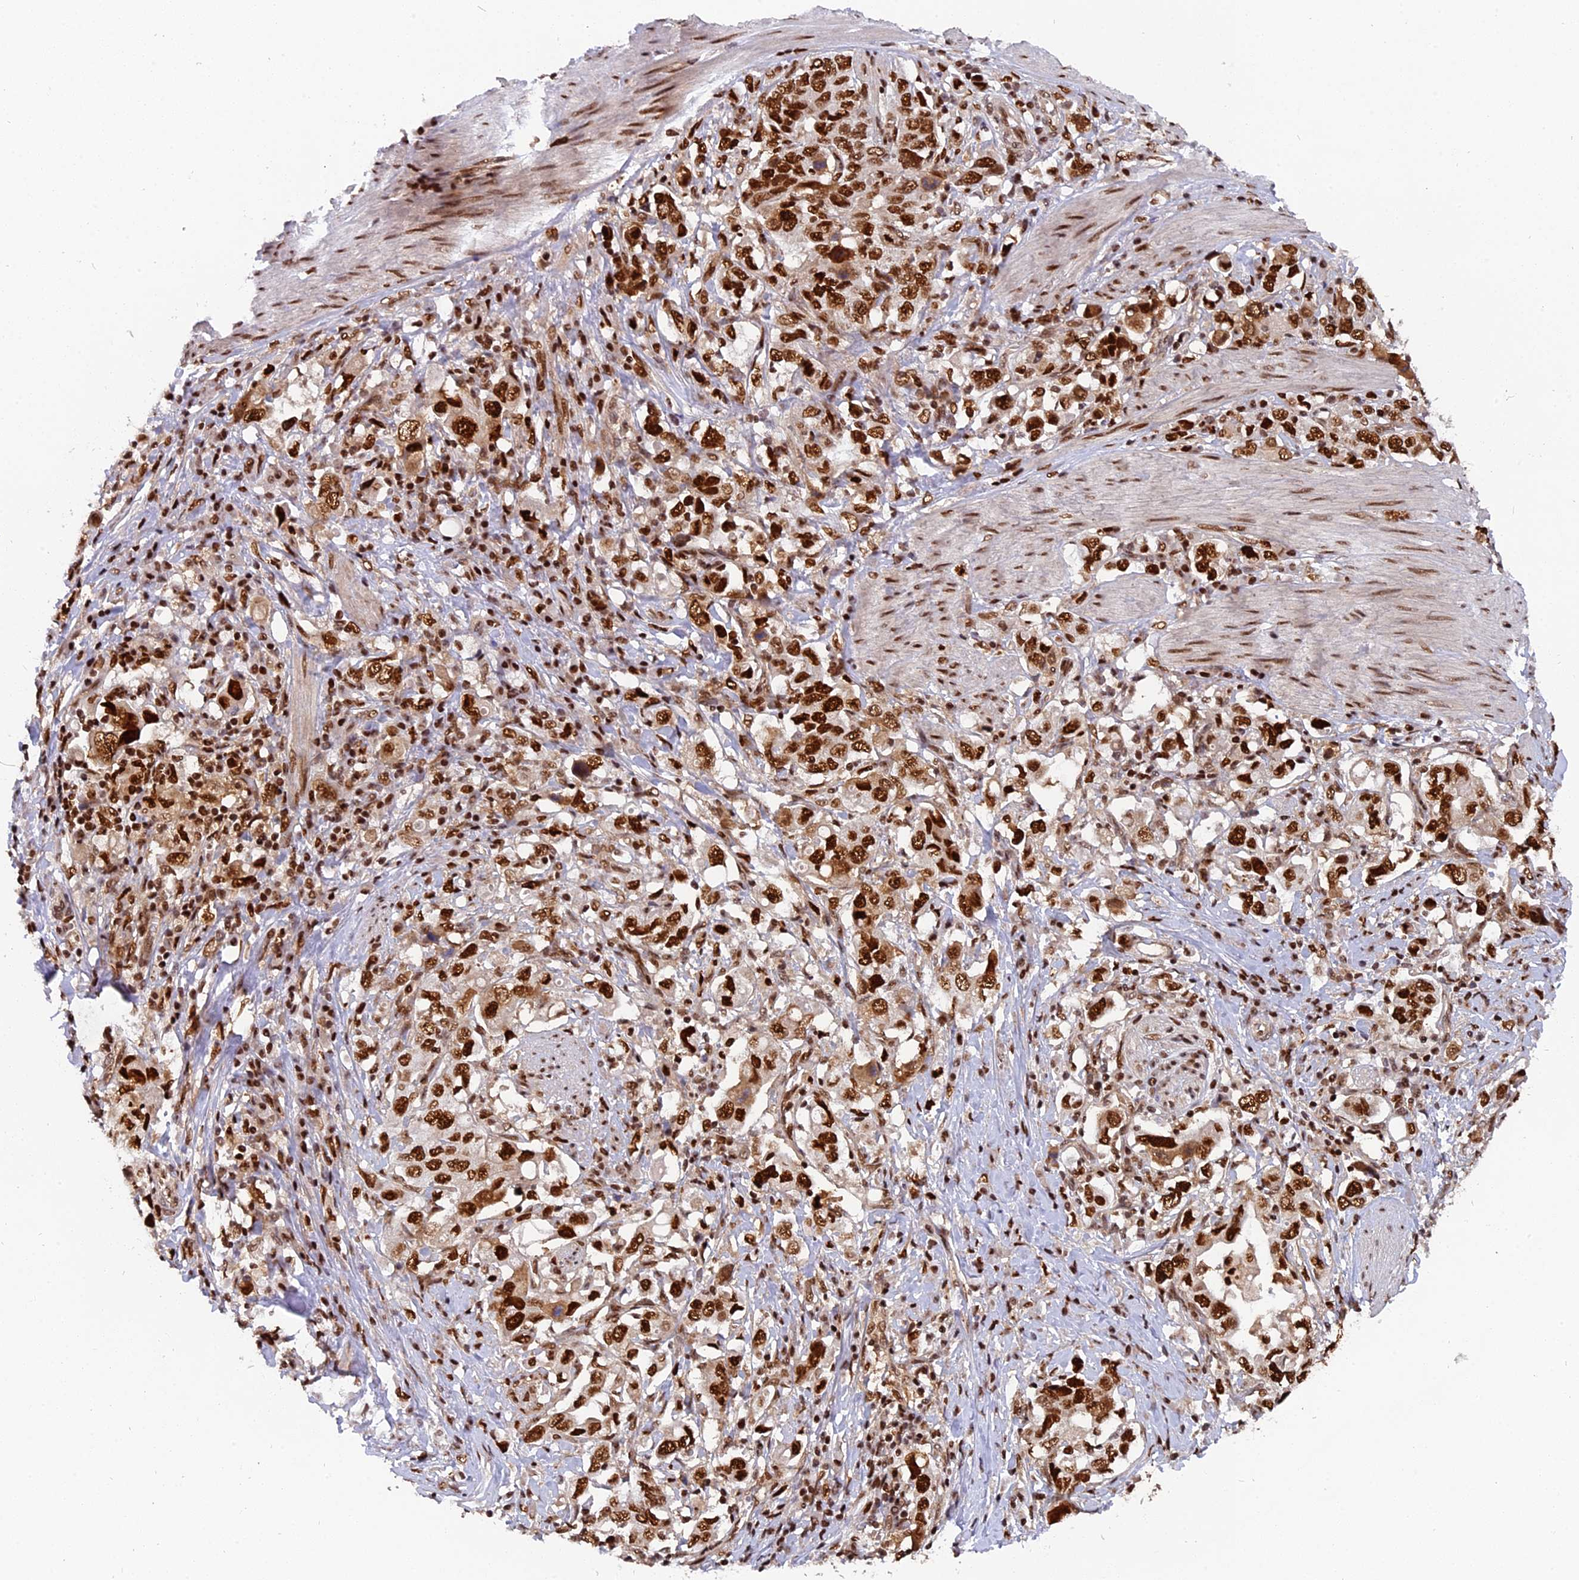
{"staining": {"intensity": "strong", "quantity": ">75%", "location": "nuclear"}, "tissue": "stomach cancer", "cell_type": "Tumor cells", "image_type": "cancer", "snomed": [{"axis": "morphology", "description": "Adenocarcinoma, NOS"}, {"axis": "topography", "description": "Stomach, upper"}, {"axis": "topography", "description": "Stomach"}], "caption": "Strong nuclear expression for a protein is identified in about >75% of tumor cells of stomach cancer (adenocarcinoma) using immunohistochemistry (IHC).", "gene": "RAMAC", "patient": {"sex": "male", "age": 62}}